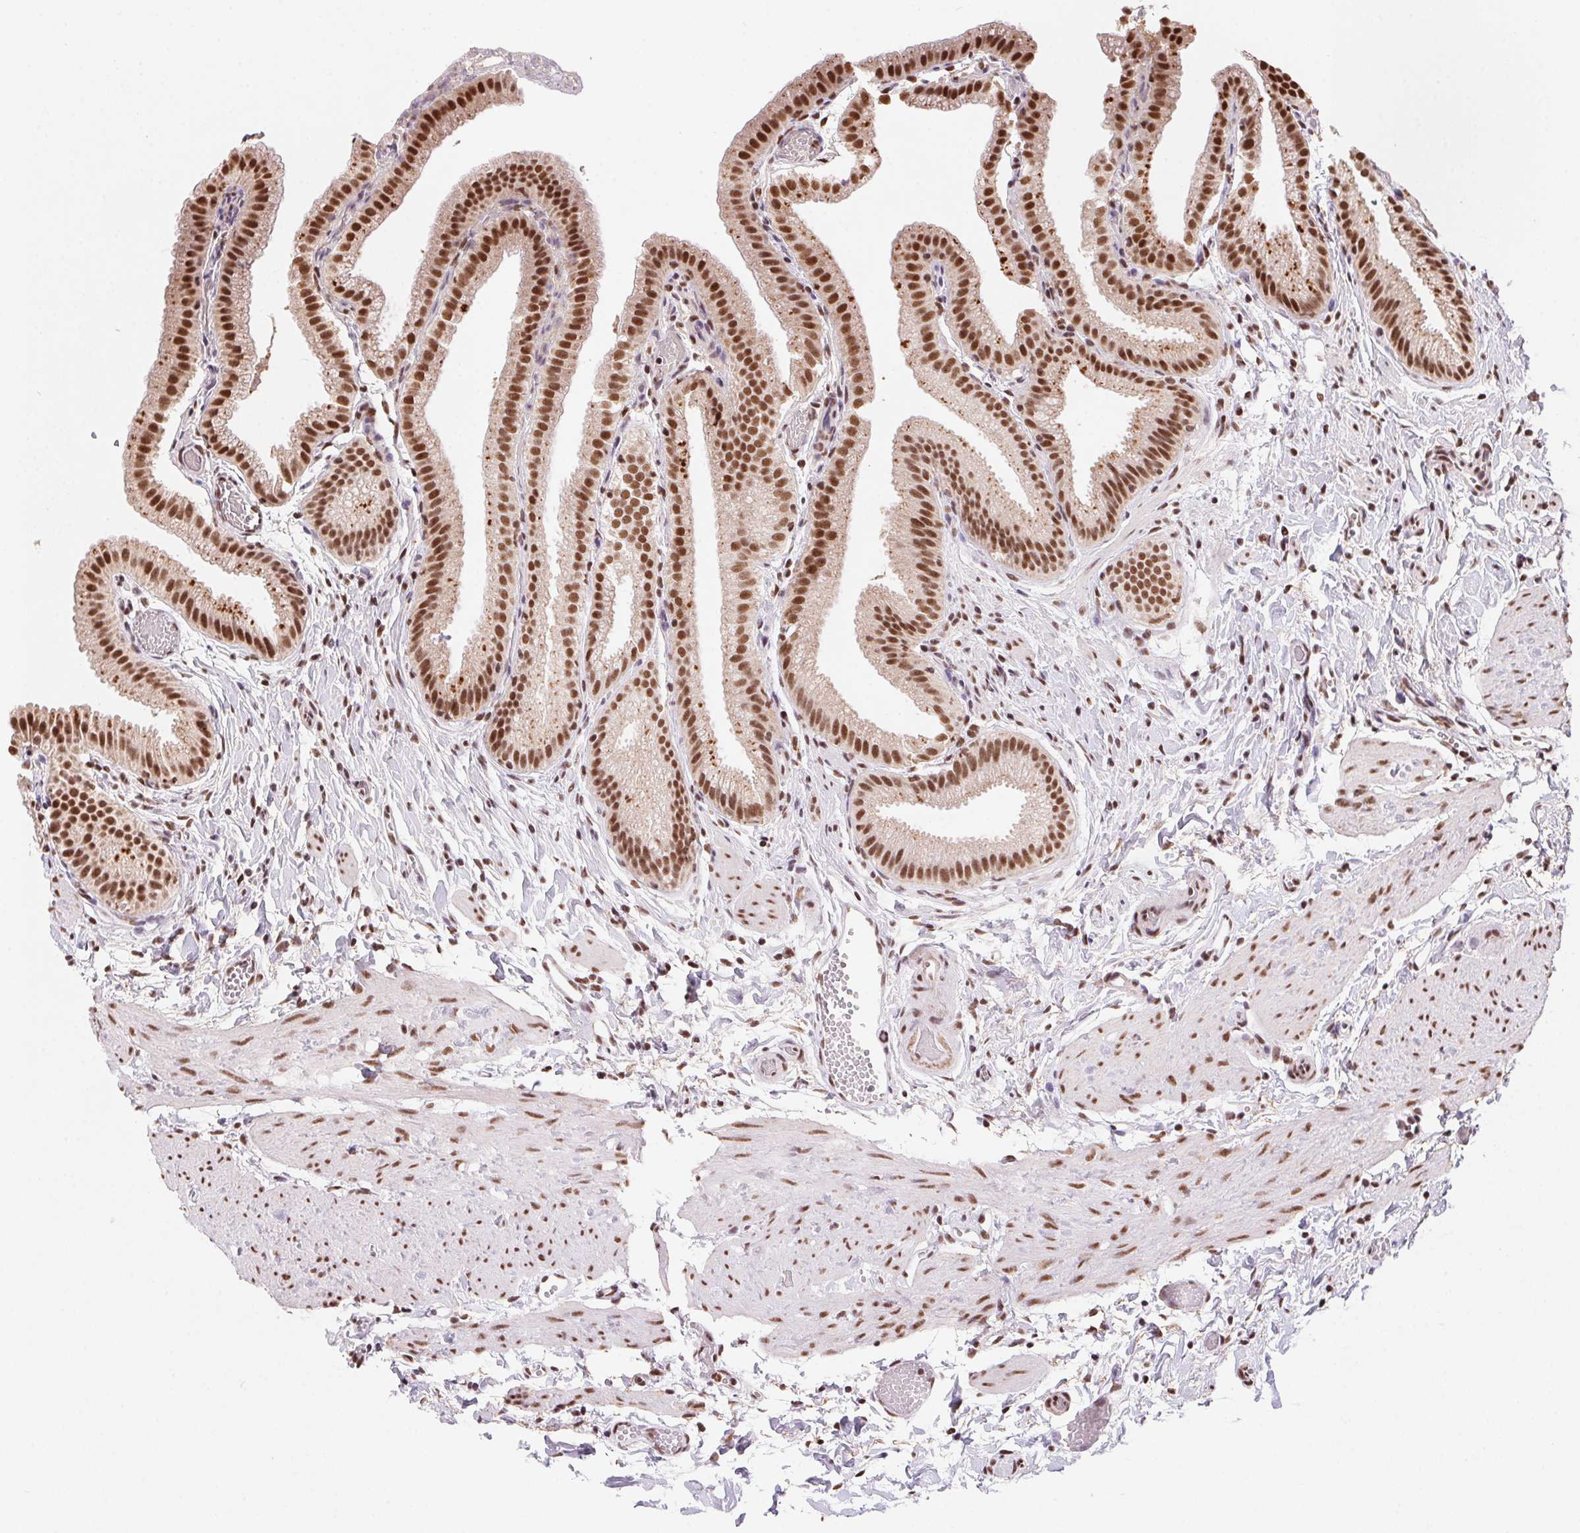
{"staining": {"intensity": "strong", "quantity": ">75%", "location": "cytoplasmic/membranous,nuclear"}, "tissue": "gallbladder", "cell_type": "Glandular cells", "image_type": "normal", "snomed": [{"axis": "morphology", "description": "Normal tissue, NOS"}, {"axis": "topography", "description": "Gallbladder"}], "caption": "Protein analysis of unremarkable gallbladder reveals strong cytoplasmic/membranous,nuclear expression in approximately >75% of glandular cells. (Stains: DAB in brown, nuclei in blue, Microscopy: brightfield microscopy at high magnification).", "gene": "SNRPG", "patient": {"sex": "female", "age": 63}}